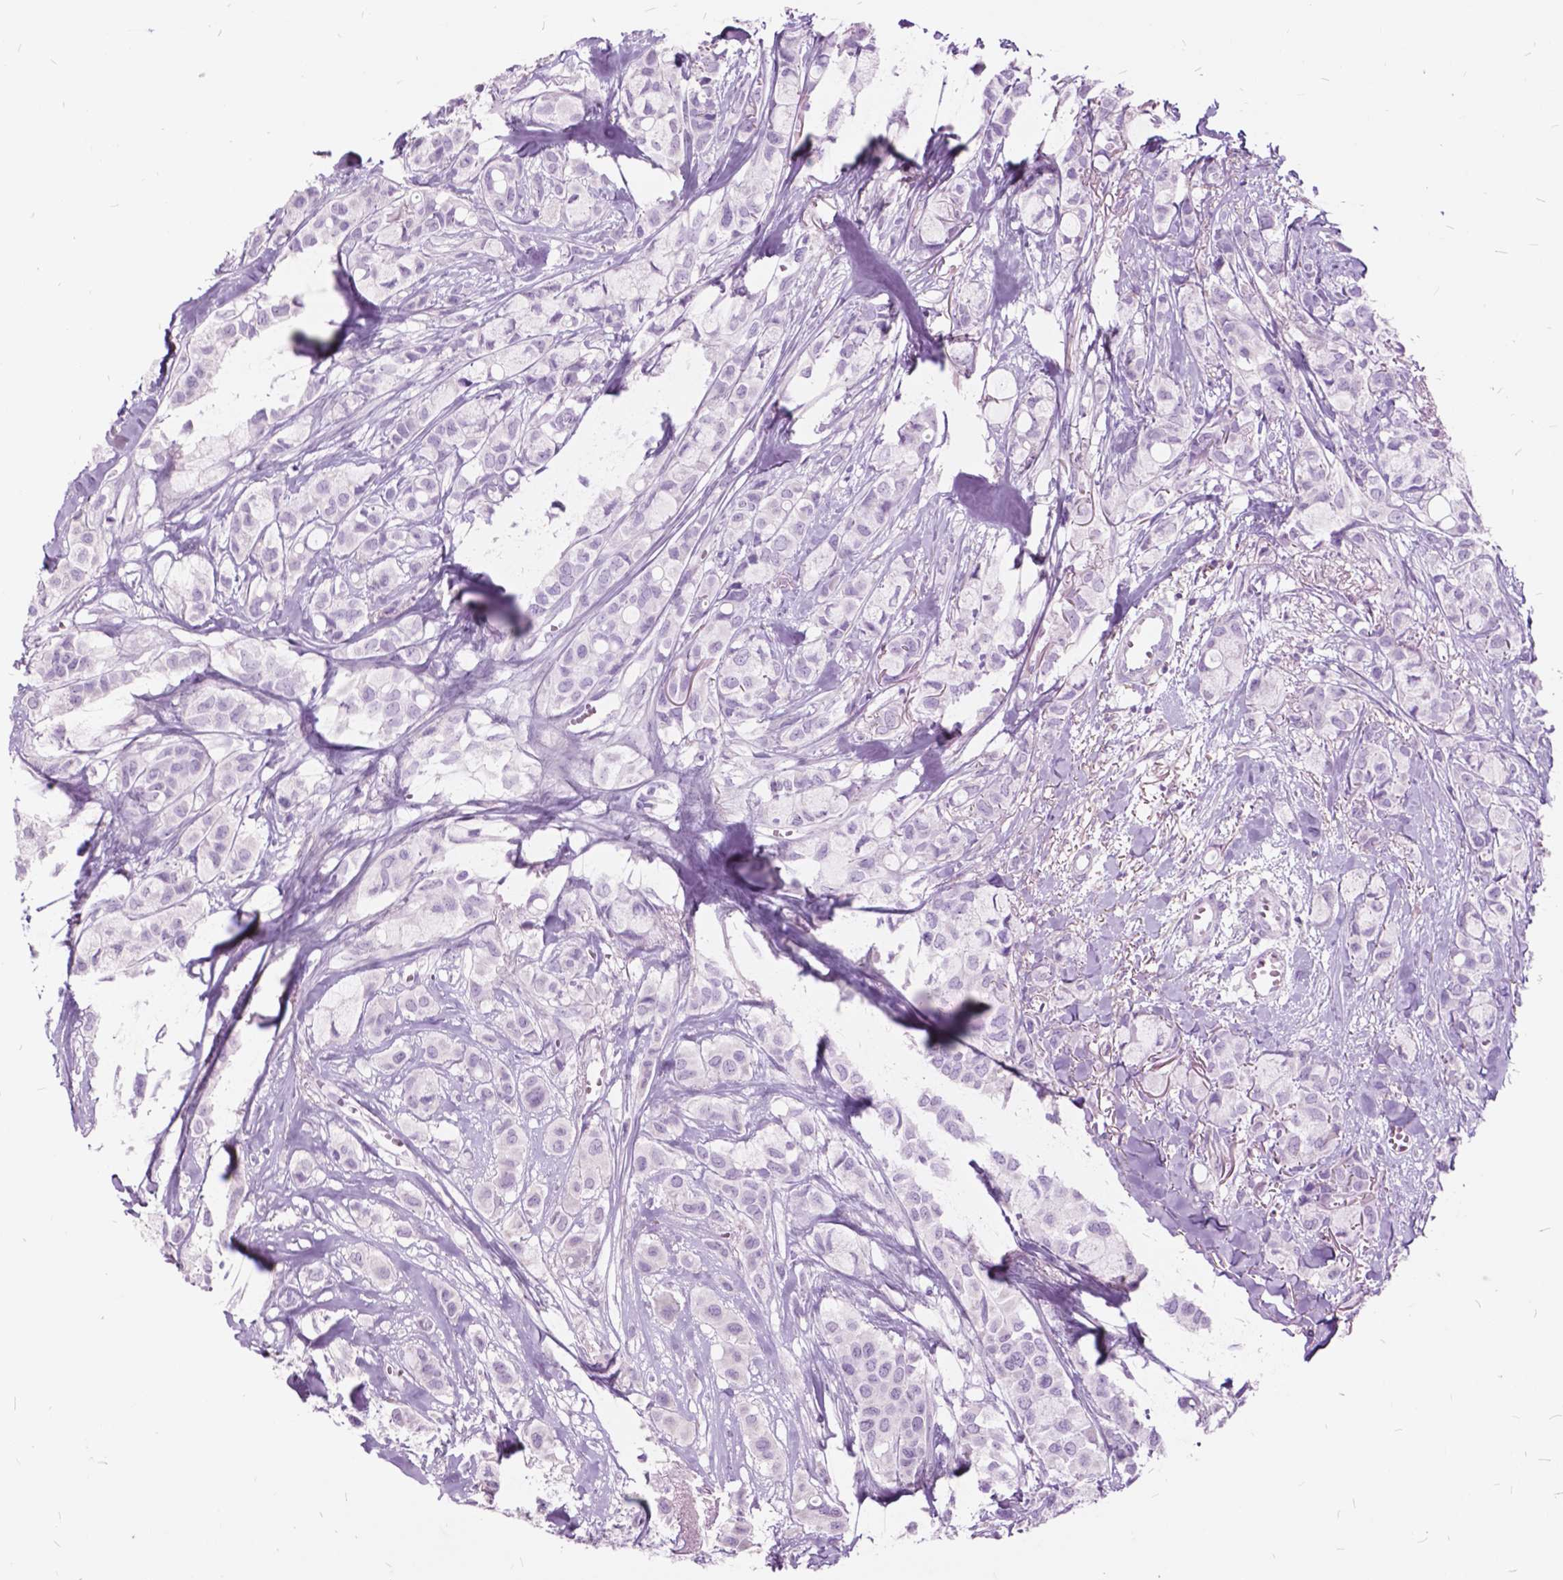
{"staining": {"intensity": "negative", "quantity": "none", "location": "none"}, "tissue": "breast cancer", "cell_type": "Tumor cells", "image_type": "cancer", "snomed": [{"axis": "morphology", "description": "Duct carcinoma"}, {"axis": "topography", "description": "Breast"}], "caption": "Tumor cells are negative for brown protein staining in breast infiltrating ductal carcinoma.", "gene": "GDF9", "patient": {"sex": "female", "age": 85}}